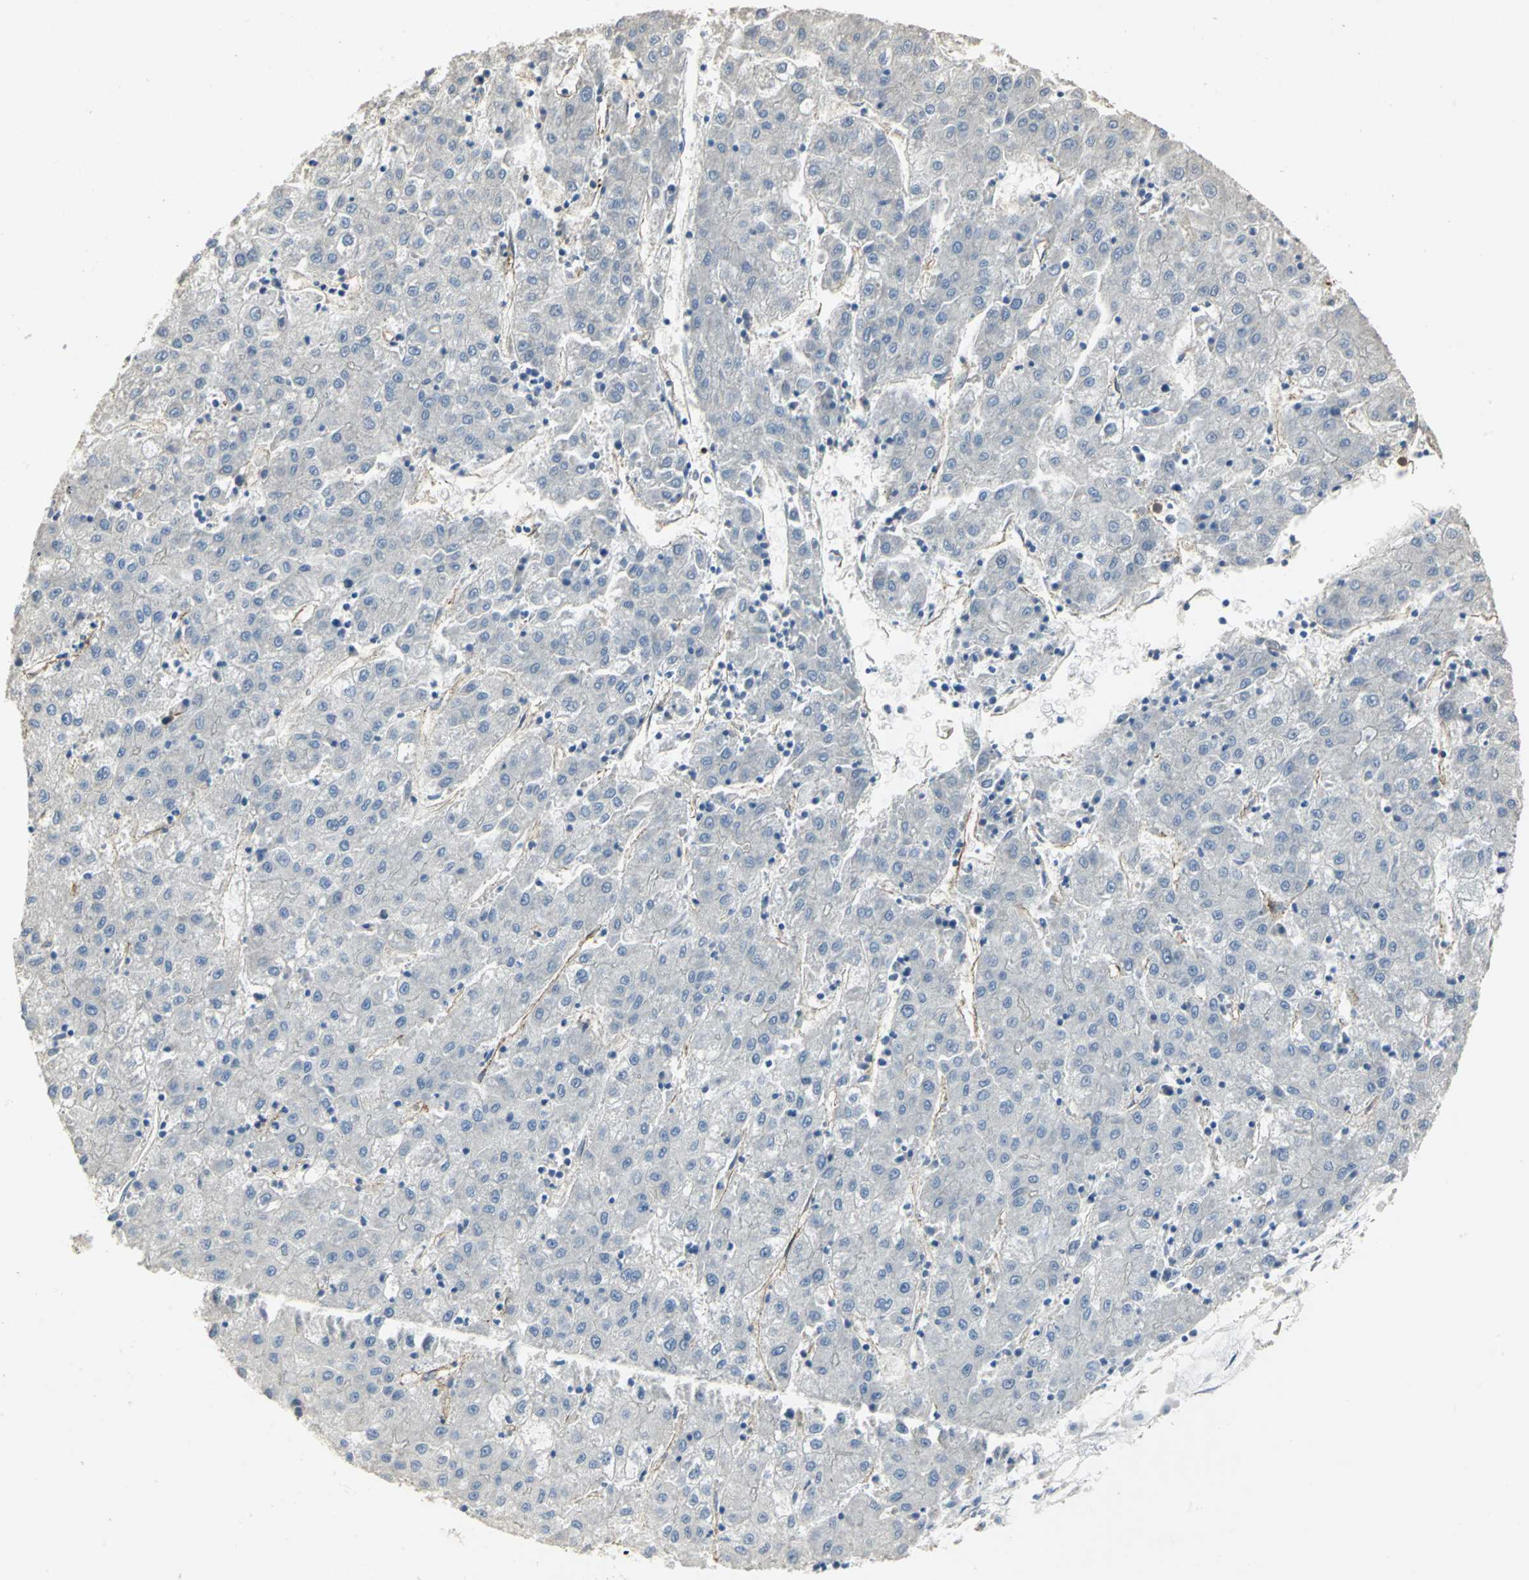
{"staining": {"intensity": "negative", "quantity": "none", "location": "none"}, "tissue": "liver cancer", "cell_type": "Tumor cells", "image_type": "cancer", "snomed": [{"axis": "morphology", "description": "Carcinoma, Hepatocellular, NOS"}, {"axis": "topography", "description": "Liver"}], "caption": "Tumor cells show no significant staining in liver hepatocellular carcinoma.", "gene": "DLGAP5", "patient": {"sex": "male", "age": 72}}